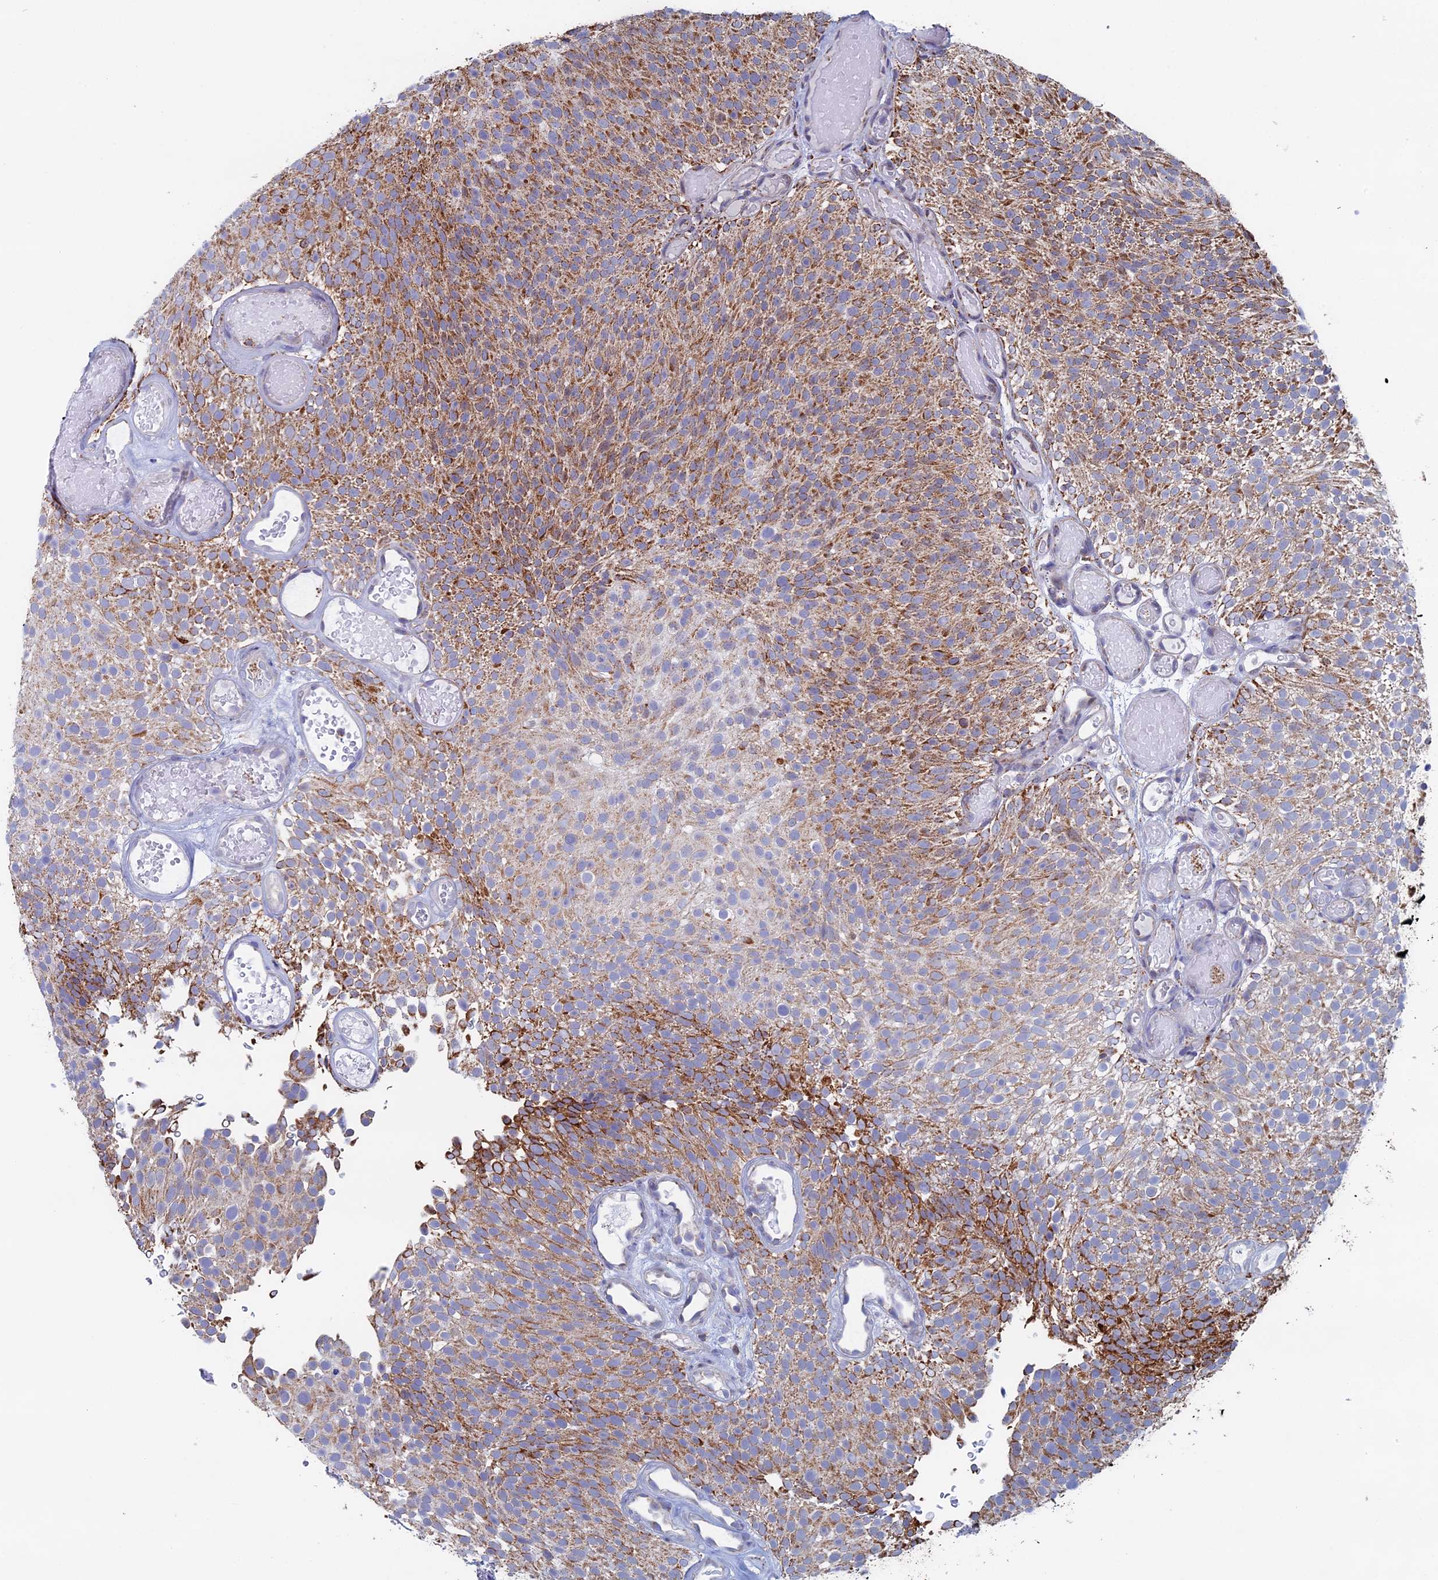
{"staining": {"intensity": "moderate", "quantity": "25%-75%", "location": "cytoplasmic/membranous"}, "tissue": "urothelial cancer", "cell_type": "Tumor cells", "image_type": "cancer", "snomed": [{"axis": "morphology", "description": "Urothelial carcinoma, Low grade"}, {"axis": "topography", "description": "Urinary bladder"}], "caption": "About 25%-75% of tumor cells in human urothelial carcinoma (low-grade) reveal moderate cytoplasmic/membranous protein expression as visualized by brown immunohistochemical staining.", "gene": "SEC24D", "patient": {"sex": "male", "age": 78}}